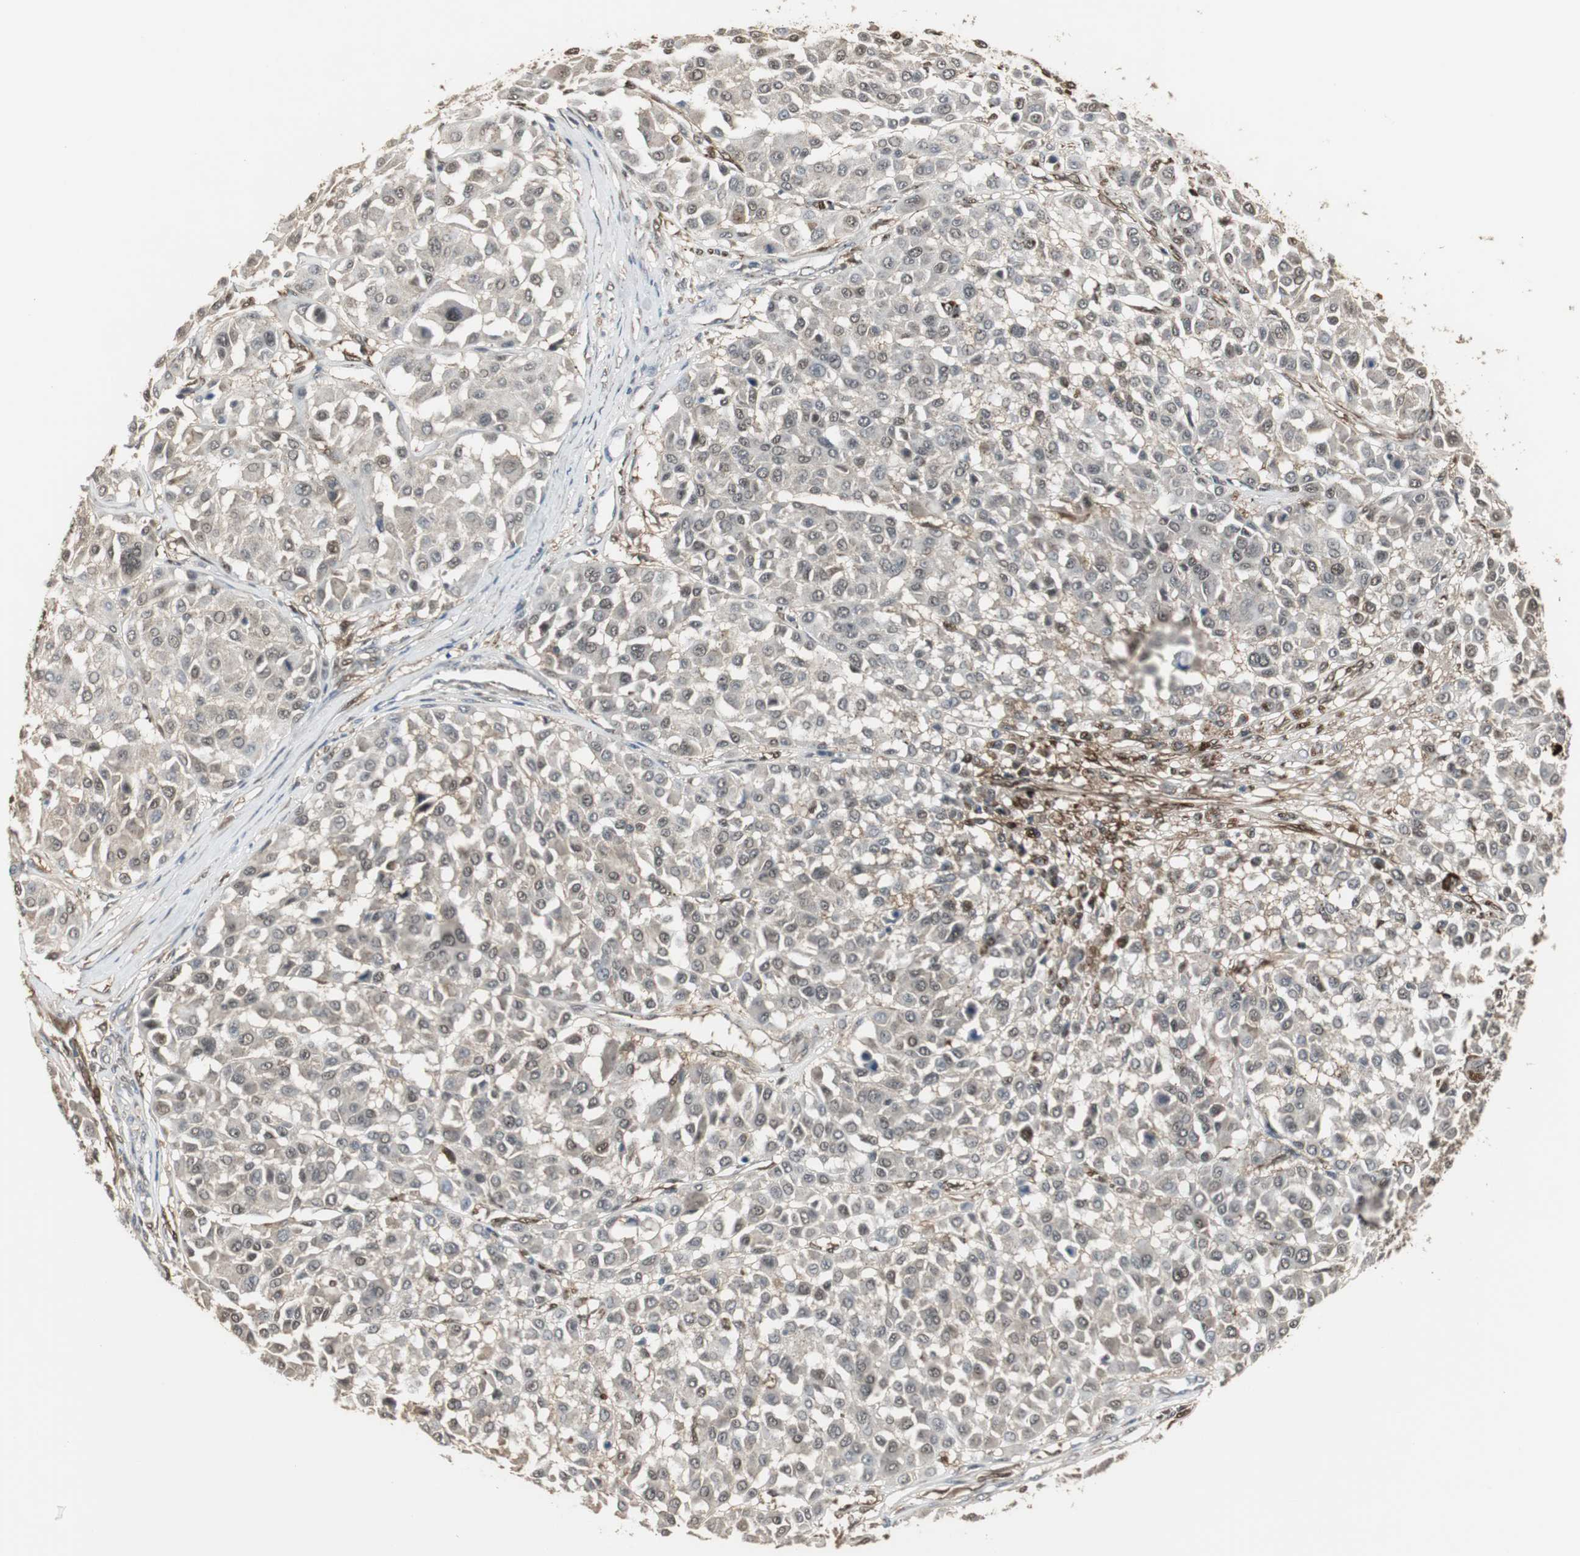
{"staining": {"intensity": "weak", "quantity": "25%-75%", "location": "cytoplasmic/membranous,nuclear"}, "tissue": "melanoma", "cell_type": "Tumor cells", "image_type": "cancer", "snomed": [{"axis": "morphology", "description": "Malignant melanoma, Metastatic site"}, {"axis": "topography", "description": "Soft tissue"}], "caption": "Brown immunohistochemical staining in human malignant melanoma (metastatic site) exhibits weak cytoplasmic/membranous and nuclear positivity in approximately 25%-75% of tumor cells. (IHC, brightfield microscopy, high magnification).", "gene": "PLIN3", "patient": {"sex": "male", "age": 41}}